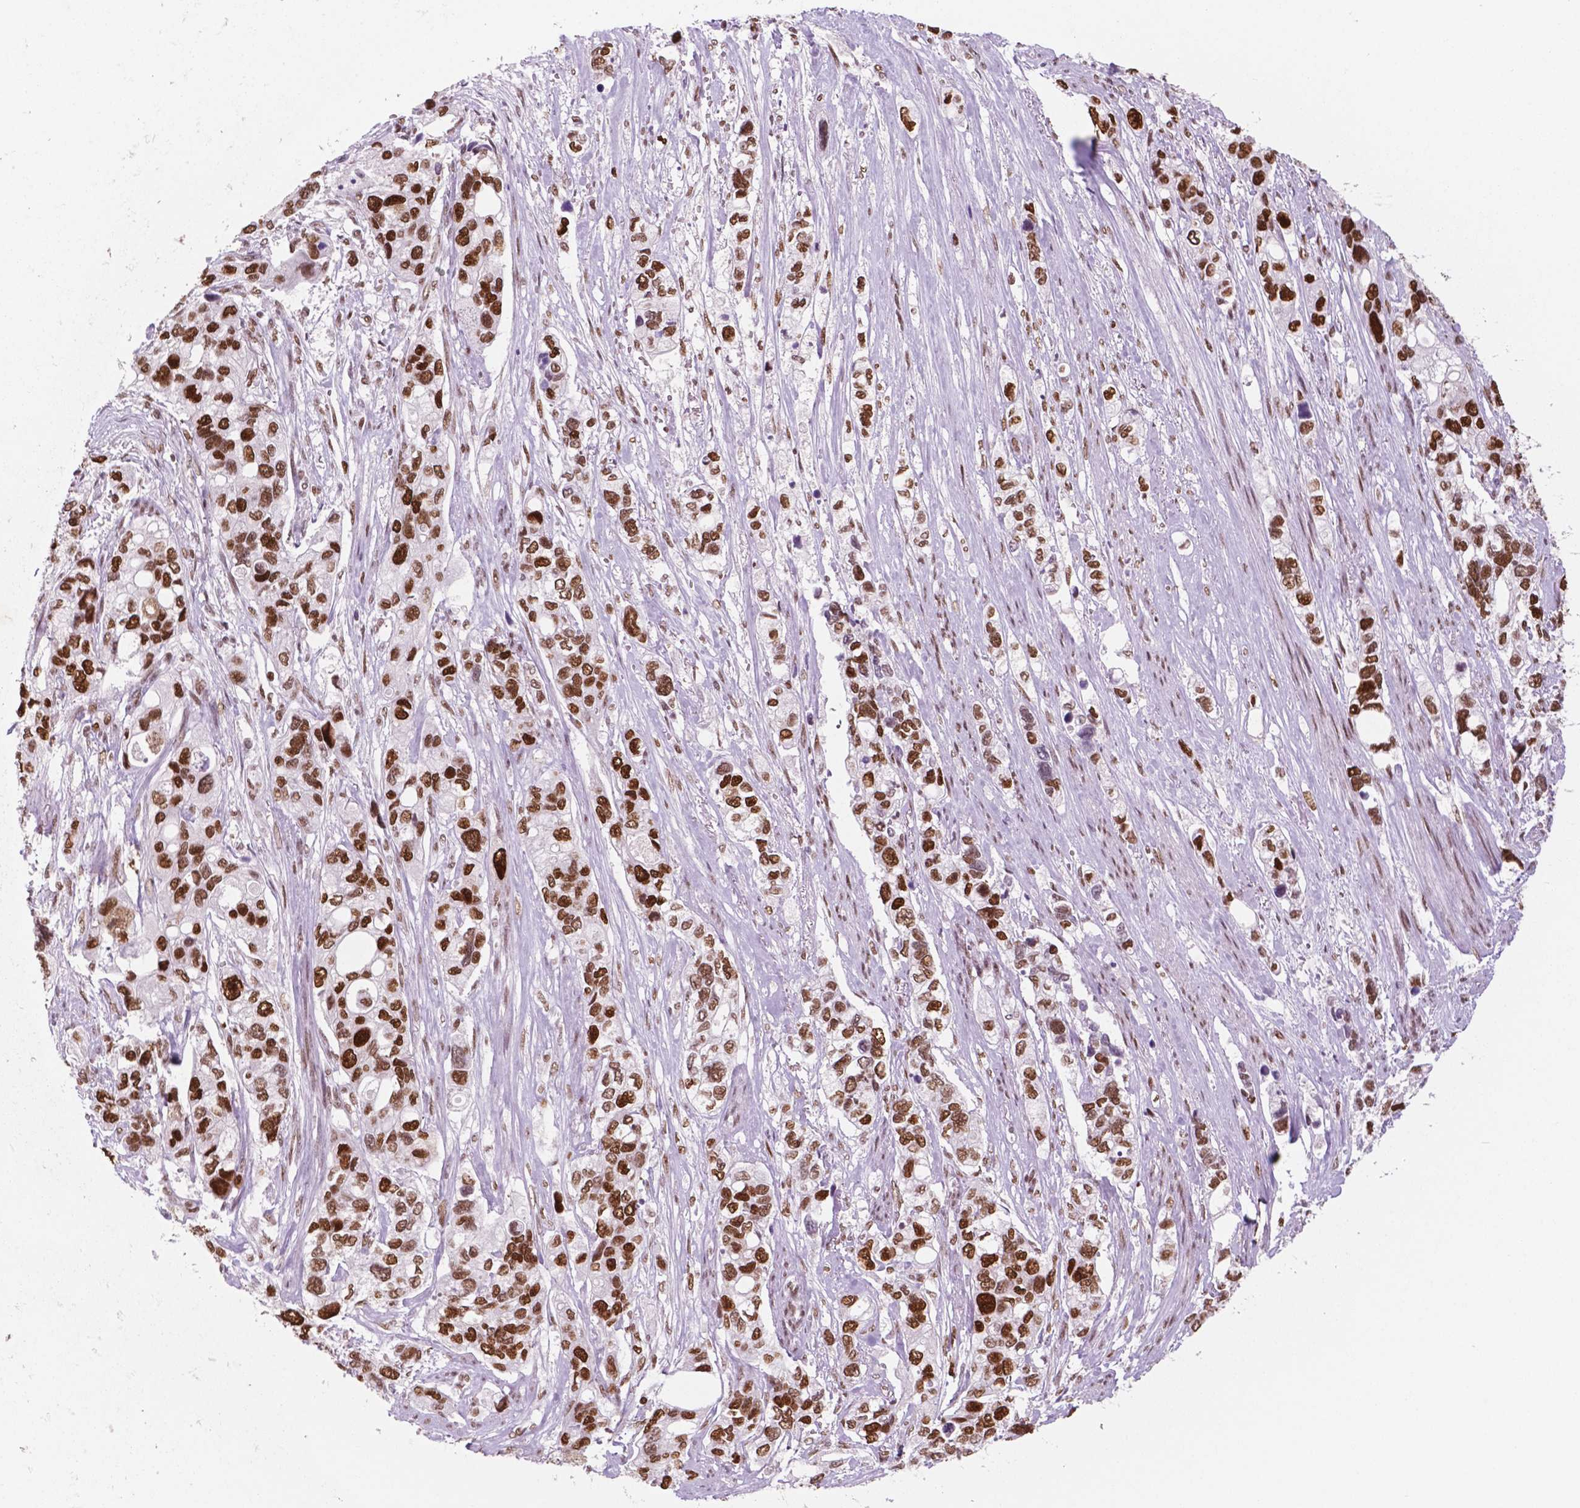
{"staining": {"intensity": "strong", "quantity": ">75%", "location": "nuclear"}, "tissue": "stomach cancer", "cell_type": "Tumor cells", "image_type": "cancer", "snomed": [{"axis": "morphology", "description": "Adenocarcinoma, NOS"}, {"axis": "topography", "description": "Stomach, upper"}], "caption": "Brown immunohistochemical staining in adenocarcinoma (stomach) demonstrates strong nuclear expression in about >75% of tumor cells.", "gene": "MSH6", "patient": {"sex": "female", "age": 81}}